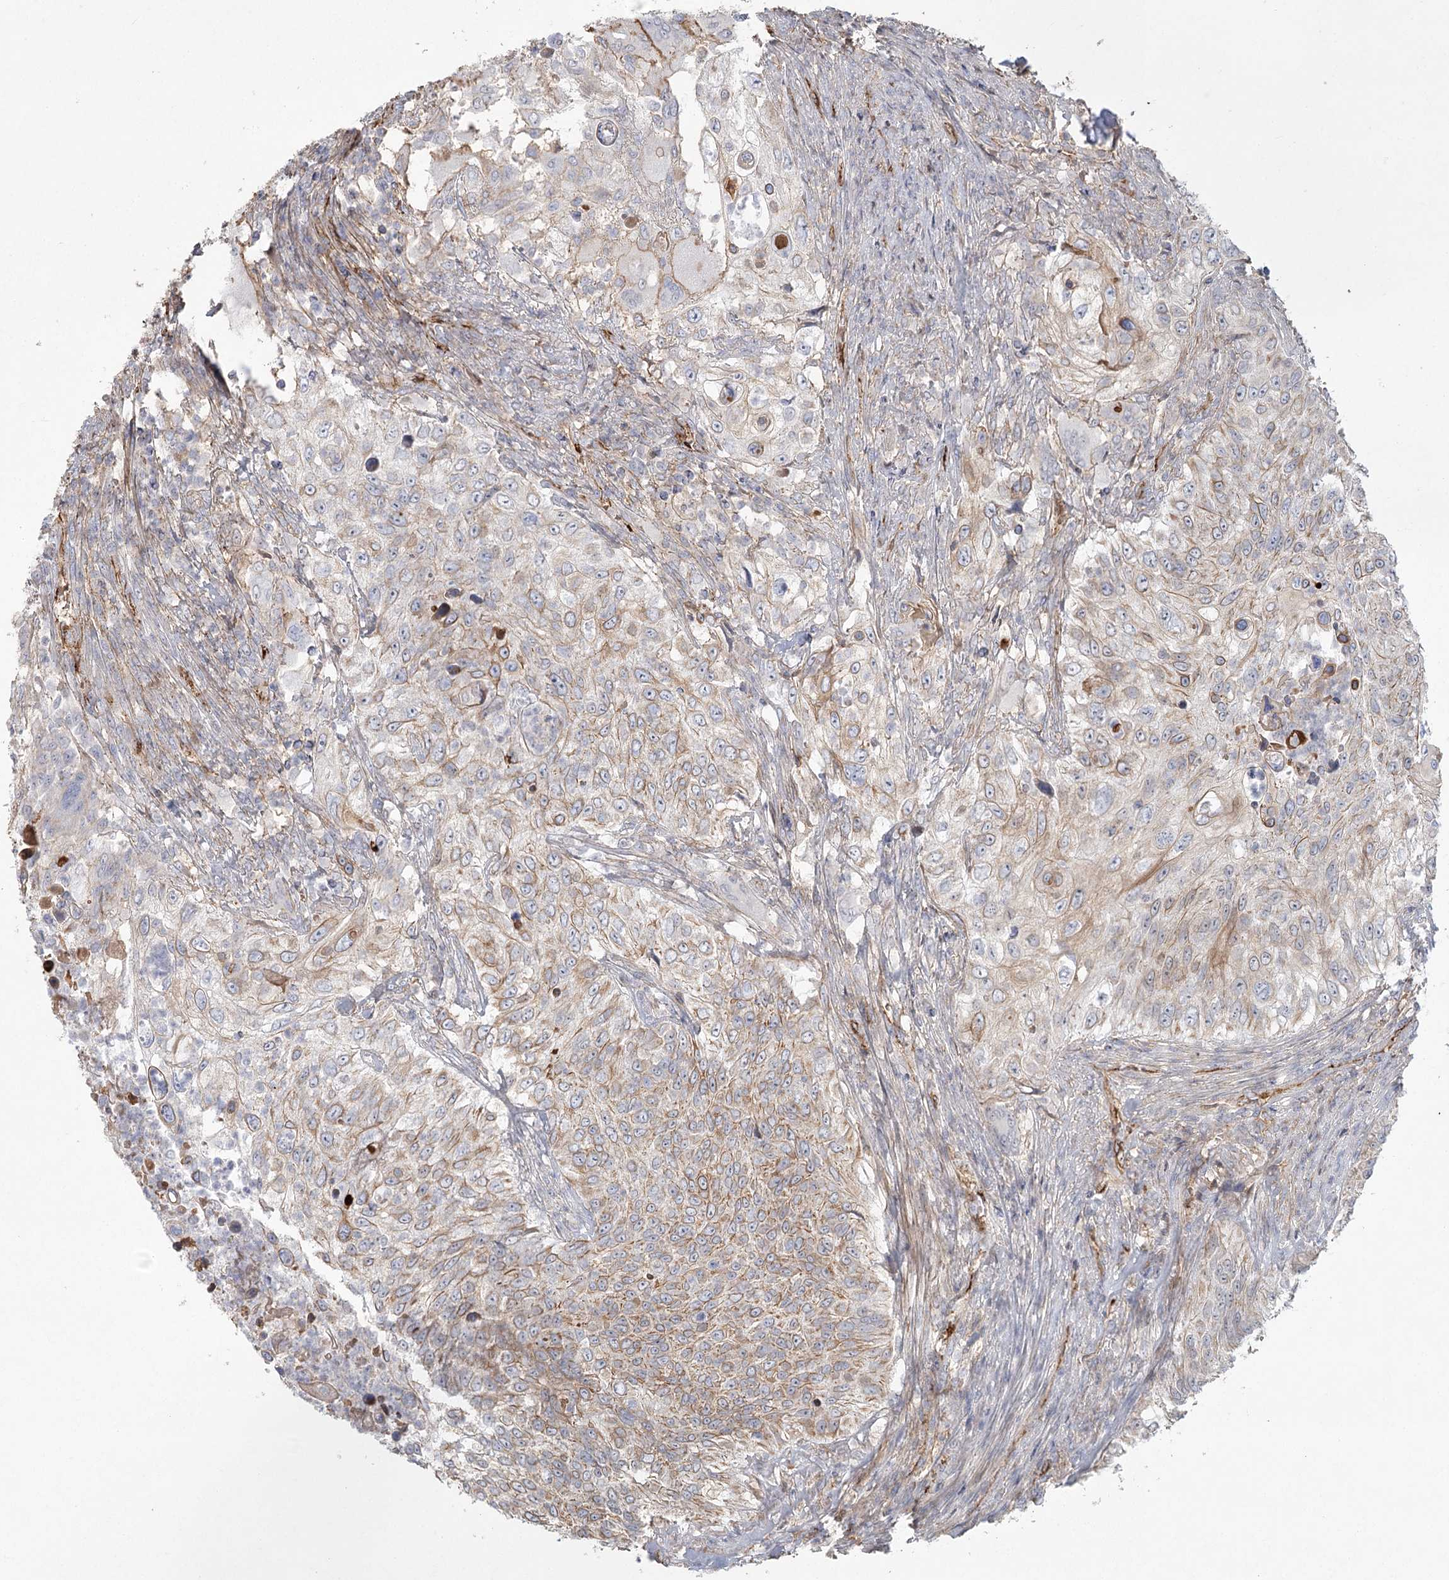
{"staining": {"intensity": "weak", "quantity": "25%-75%", "location": "cytoplasmic/membranous"}, "tissue": "urothelial cancer", "cell_type": "Tumor cells", "image_type": "cancer", "snomed": [{"axis": "morphology", "description": "Urothelial carcinoma, High grade"}, {"axis": "topography", "description": "Urinary bladder"}], "caption": "An immunohistochemistry (IHC) micrograph of neoplastic tissue is shown. Protein staining in brown labels weak cytoplasmic/membranous positivity in urothelial cancer within tumor cells.", "gene": "KBTBD4", "patient": {"sex": "female", "age": 60}}